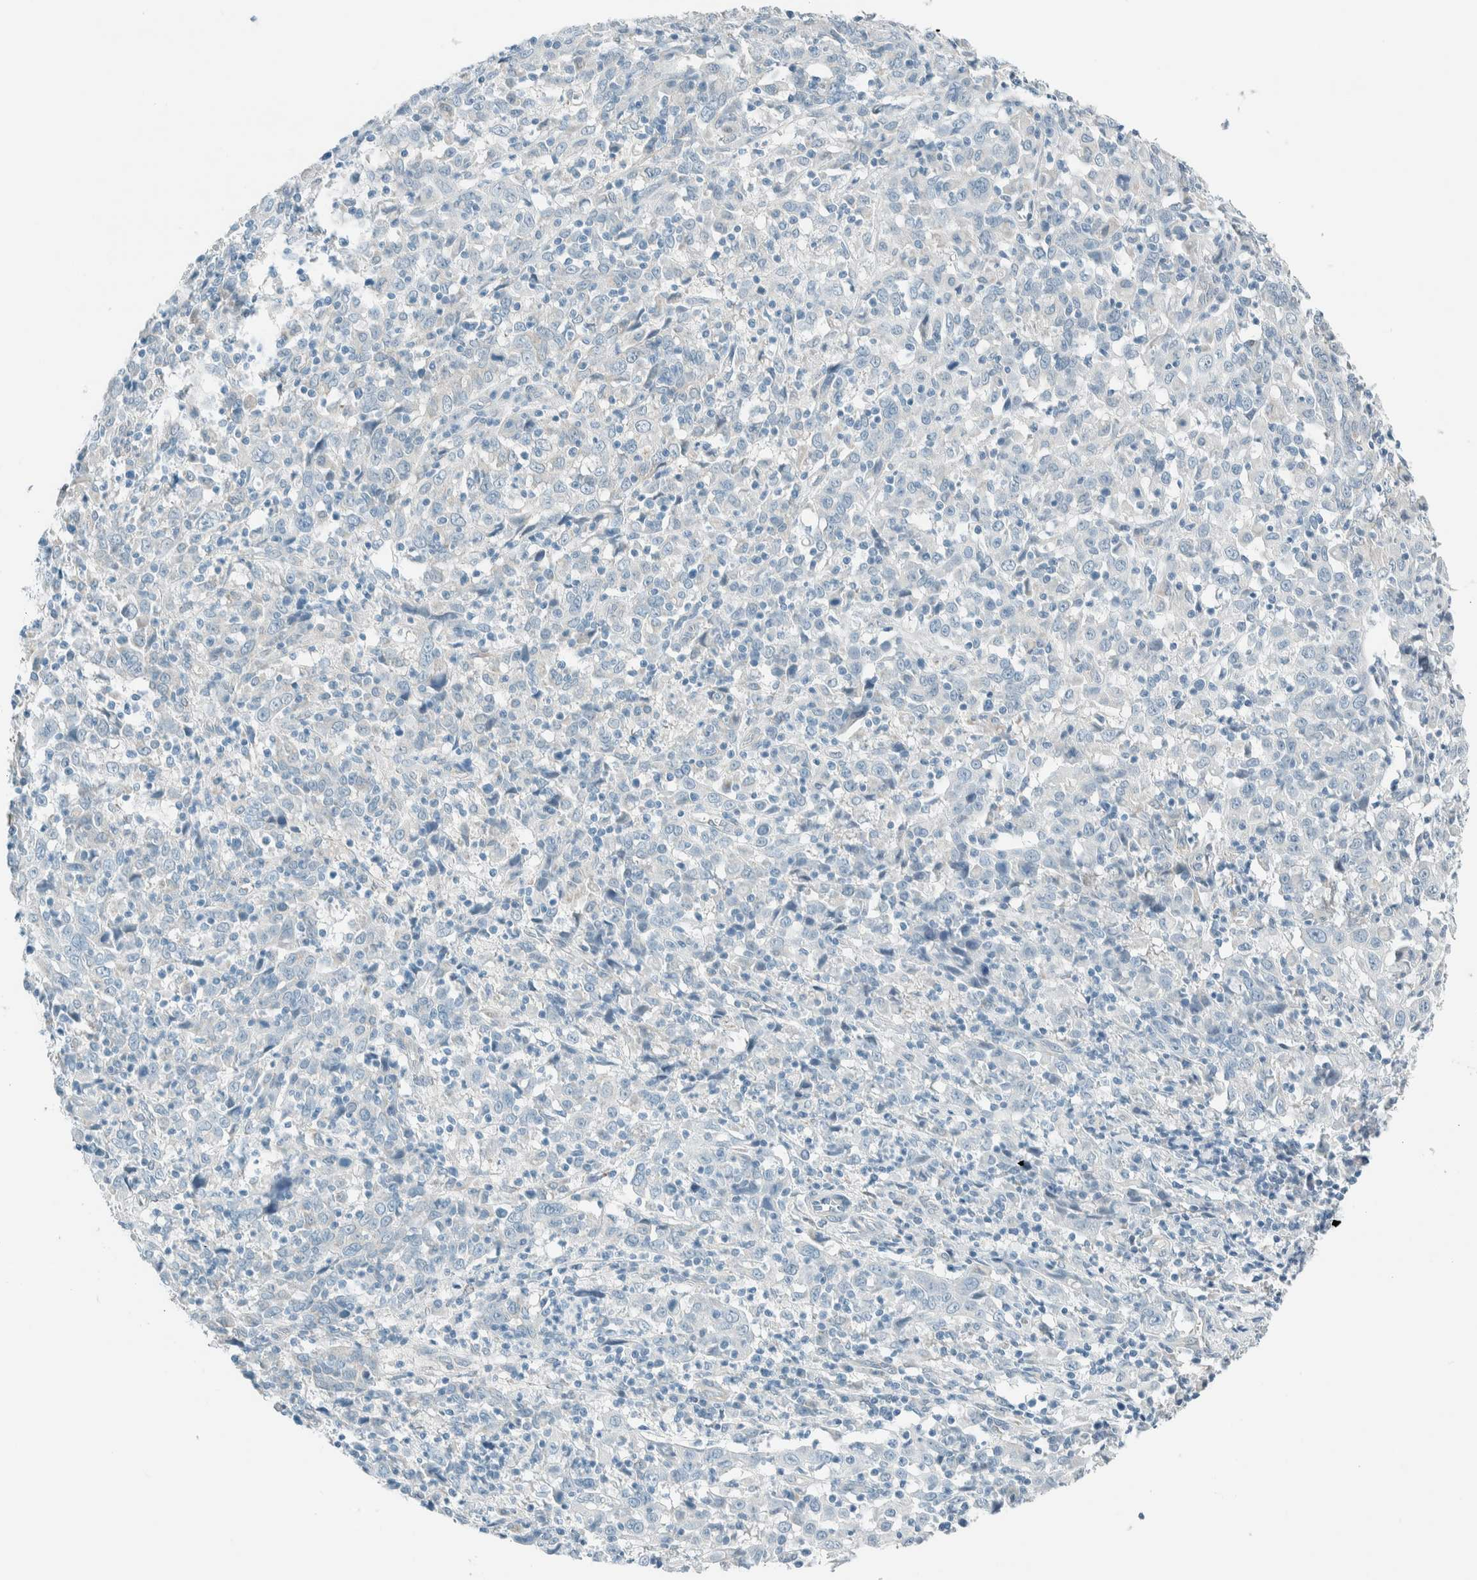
{"staining": {"intensity": "negative", "quantity": "none", "location": "none"}, "tissue": "cervical cancer", "cell_type": "Tumor cells", "image_type": "cancer", "snomed": [{"axis": "morphology", "description": "Squamous cell carcinoma, NOS"}, {"axis": "topography", "description": "Cervix"}], "caption": "IHC histopathology image of squamous cell carcinoma (cervical) stained for a protein (brown), which shows no staining in tumor cells.", "gene": "ALDH7A1", "patient": {"sex": "female", "age": 46}}